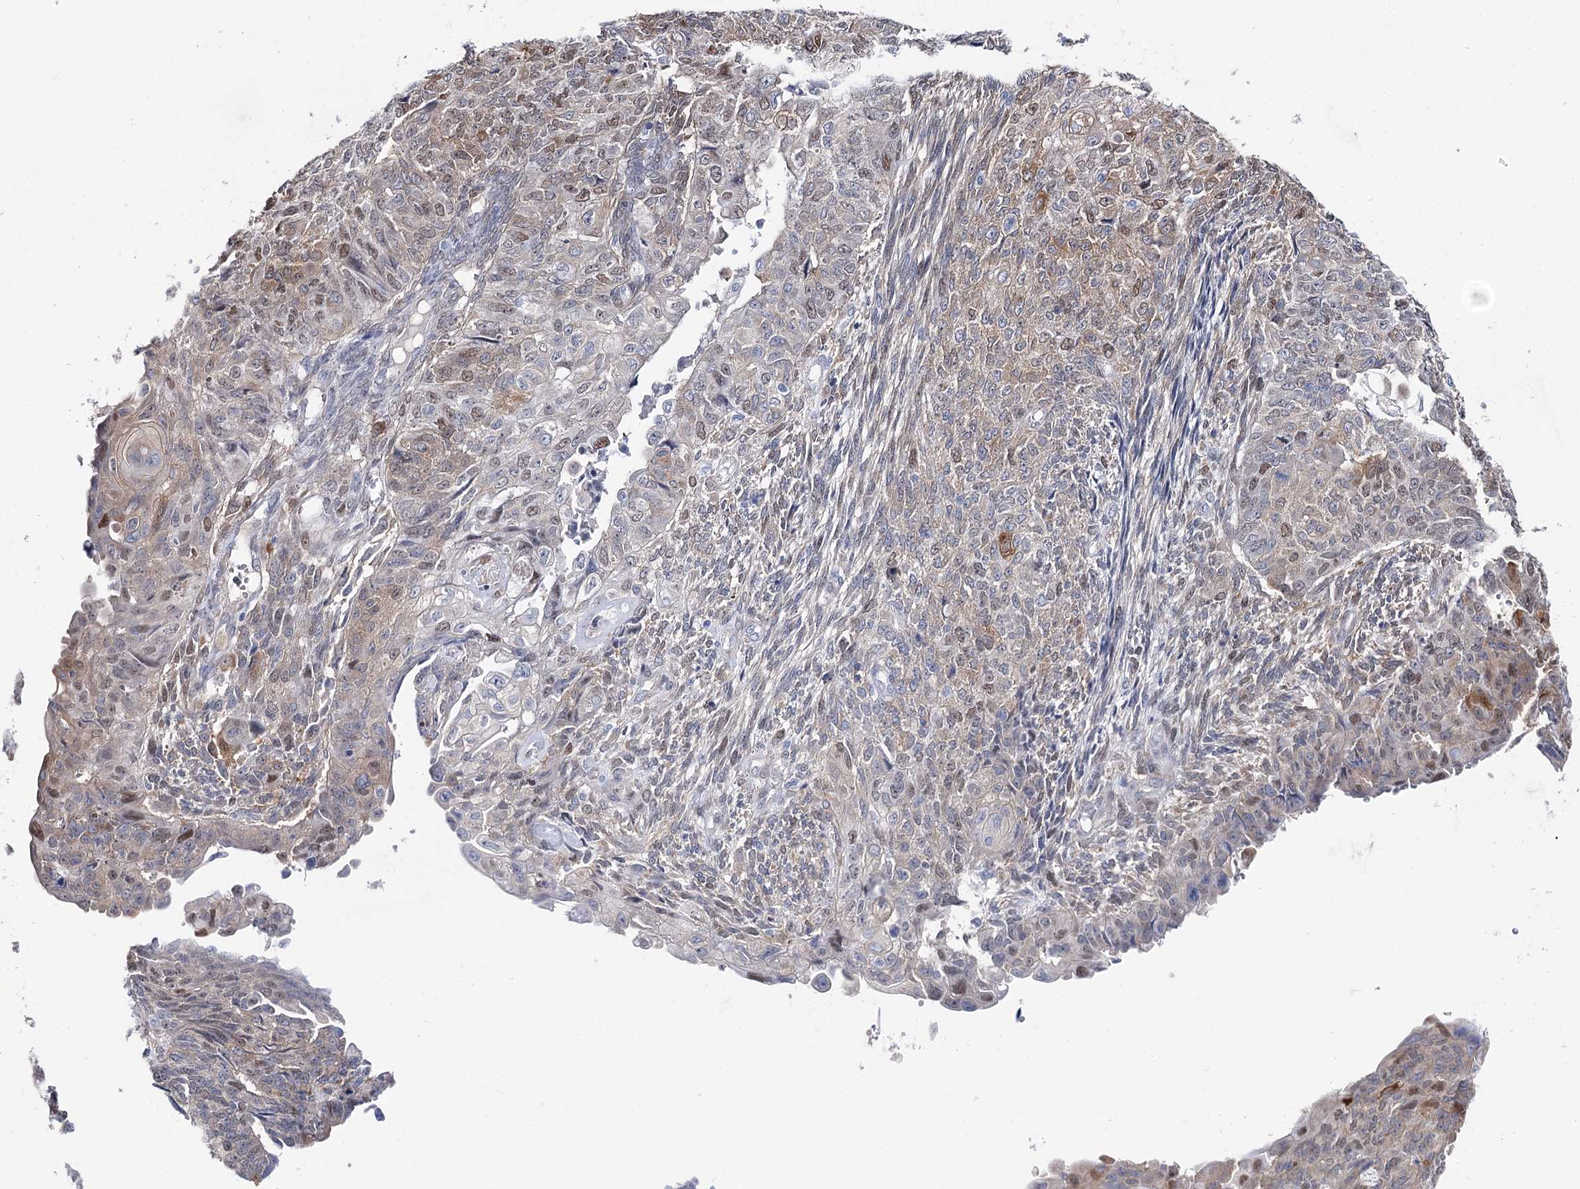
{"staining": {"intensity": "moderate", "quantity": "<25%", "location": "nuclear"}, "tissue": "endometrial cancer", "cell_type": "Tumor cells", "image_type": "cancer", "snomed": [{"axis": "morphology", "description": "Adenocarcinoma, NOS"}, {"axis": "topography", "description": "Endometrium"}], "caption": "Human endometrial cancer (adenocarcinoma) stained with a brown dye displays moderate nuclear positive positivity in approximately <25% of tumor cells.", "gene": "UGDH", "patient": {"sex": "female", "age": 32}}